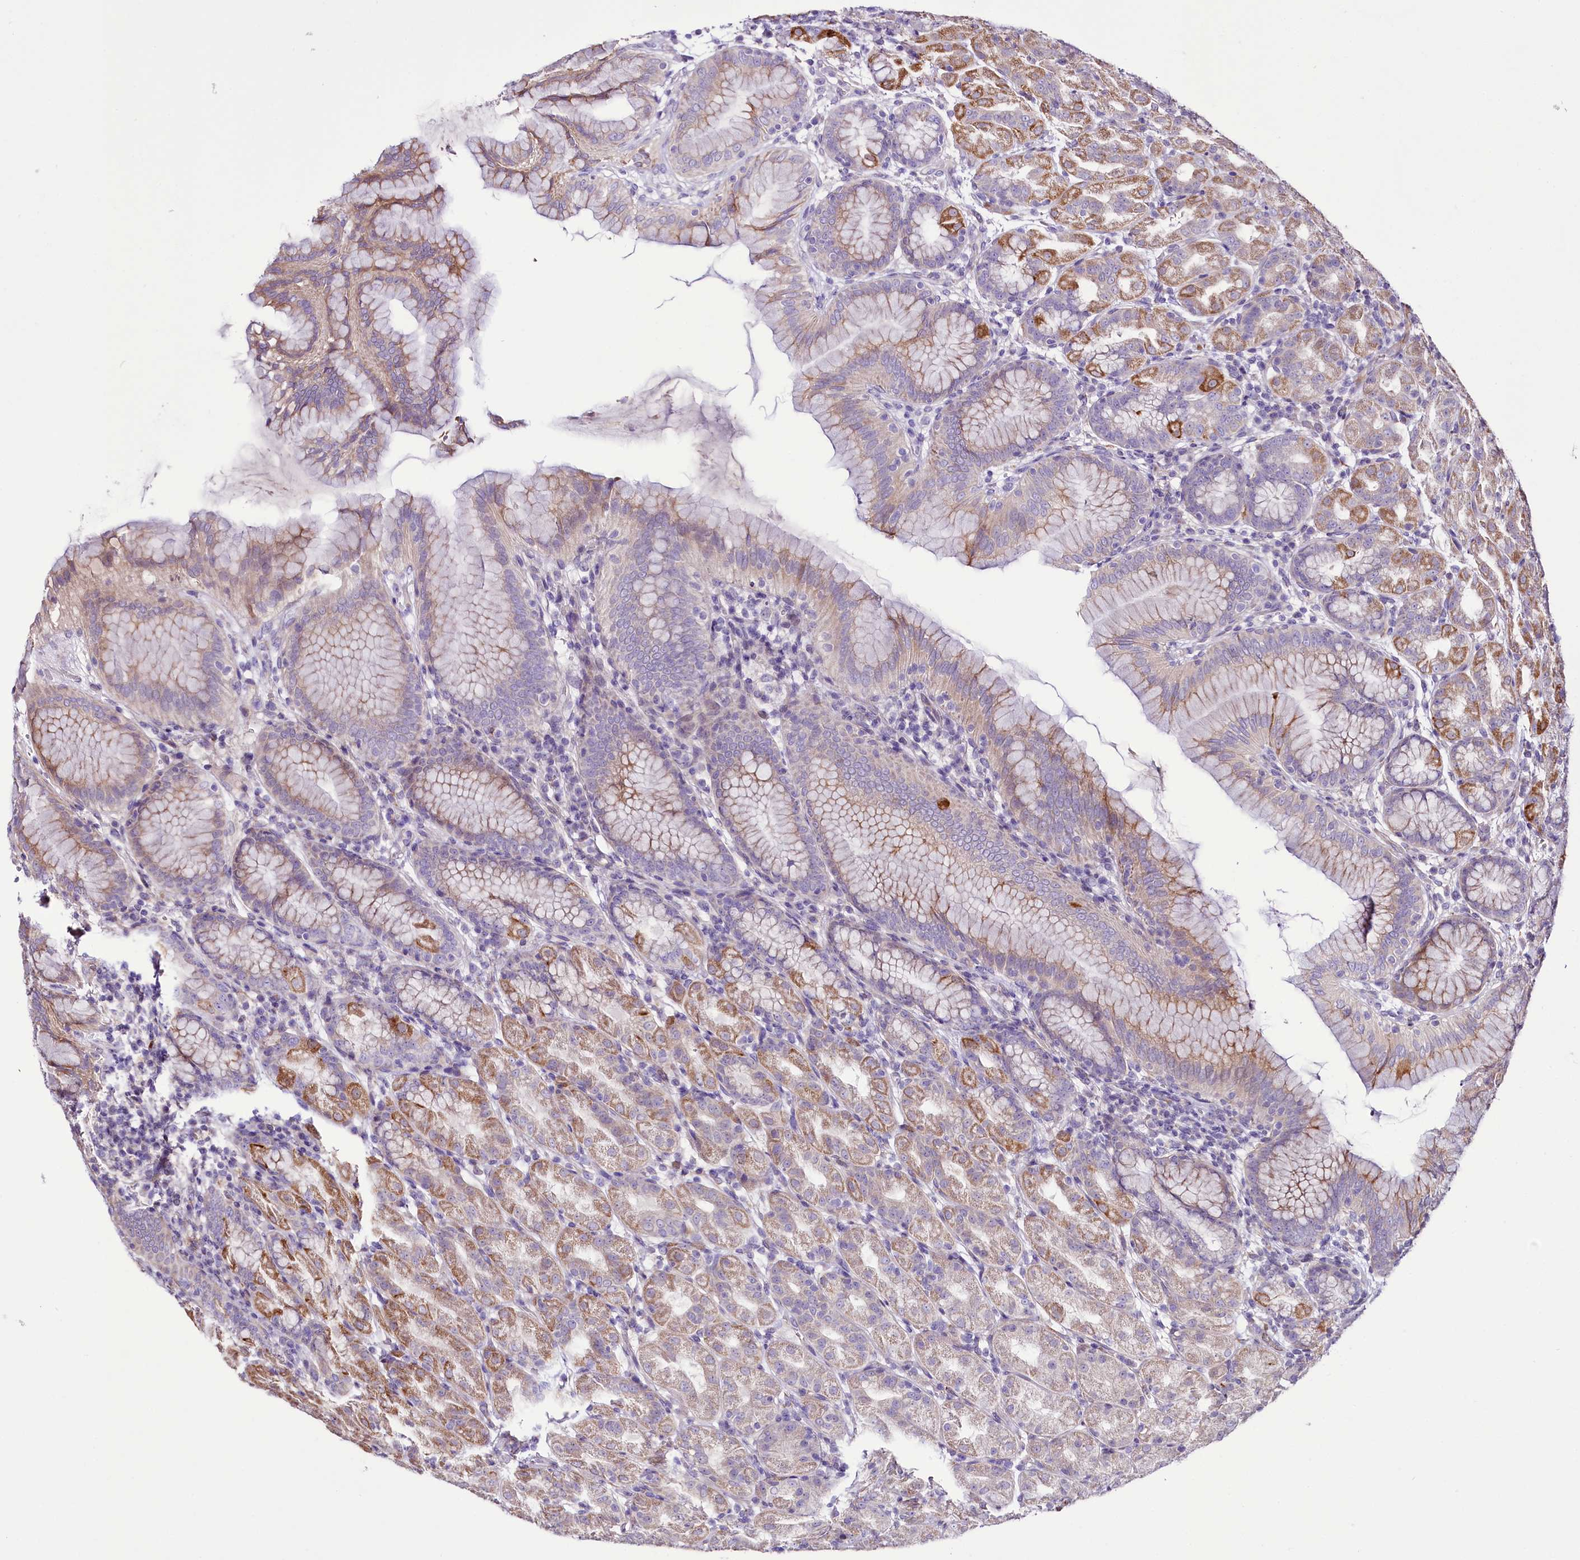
{"staining": {"intensity": "moderate", "quantity": "25%-75%", "location": "cytoplasmic/membranous"}, "tissue": "stomach", "cell_type": "Glandular cells", "image_type": "normal", "snomed": [{"axis": "morphology", "description": "Normal tissue, NOS"}, {"axis": "topography", "description": "Stomach"}], "caption": "Protein staining of benign stomach displays moderate cytoplasmic/membranous staining in approximately 25%-75% of glandular cells. (DAB IHC with brightfield microscopy, high magnification).", "gene": "CUTC", "patient": {"sex": "female", "age": 79}}